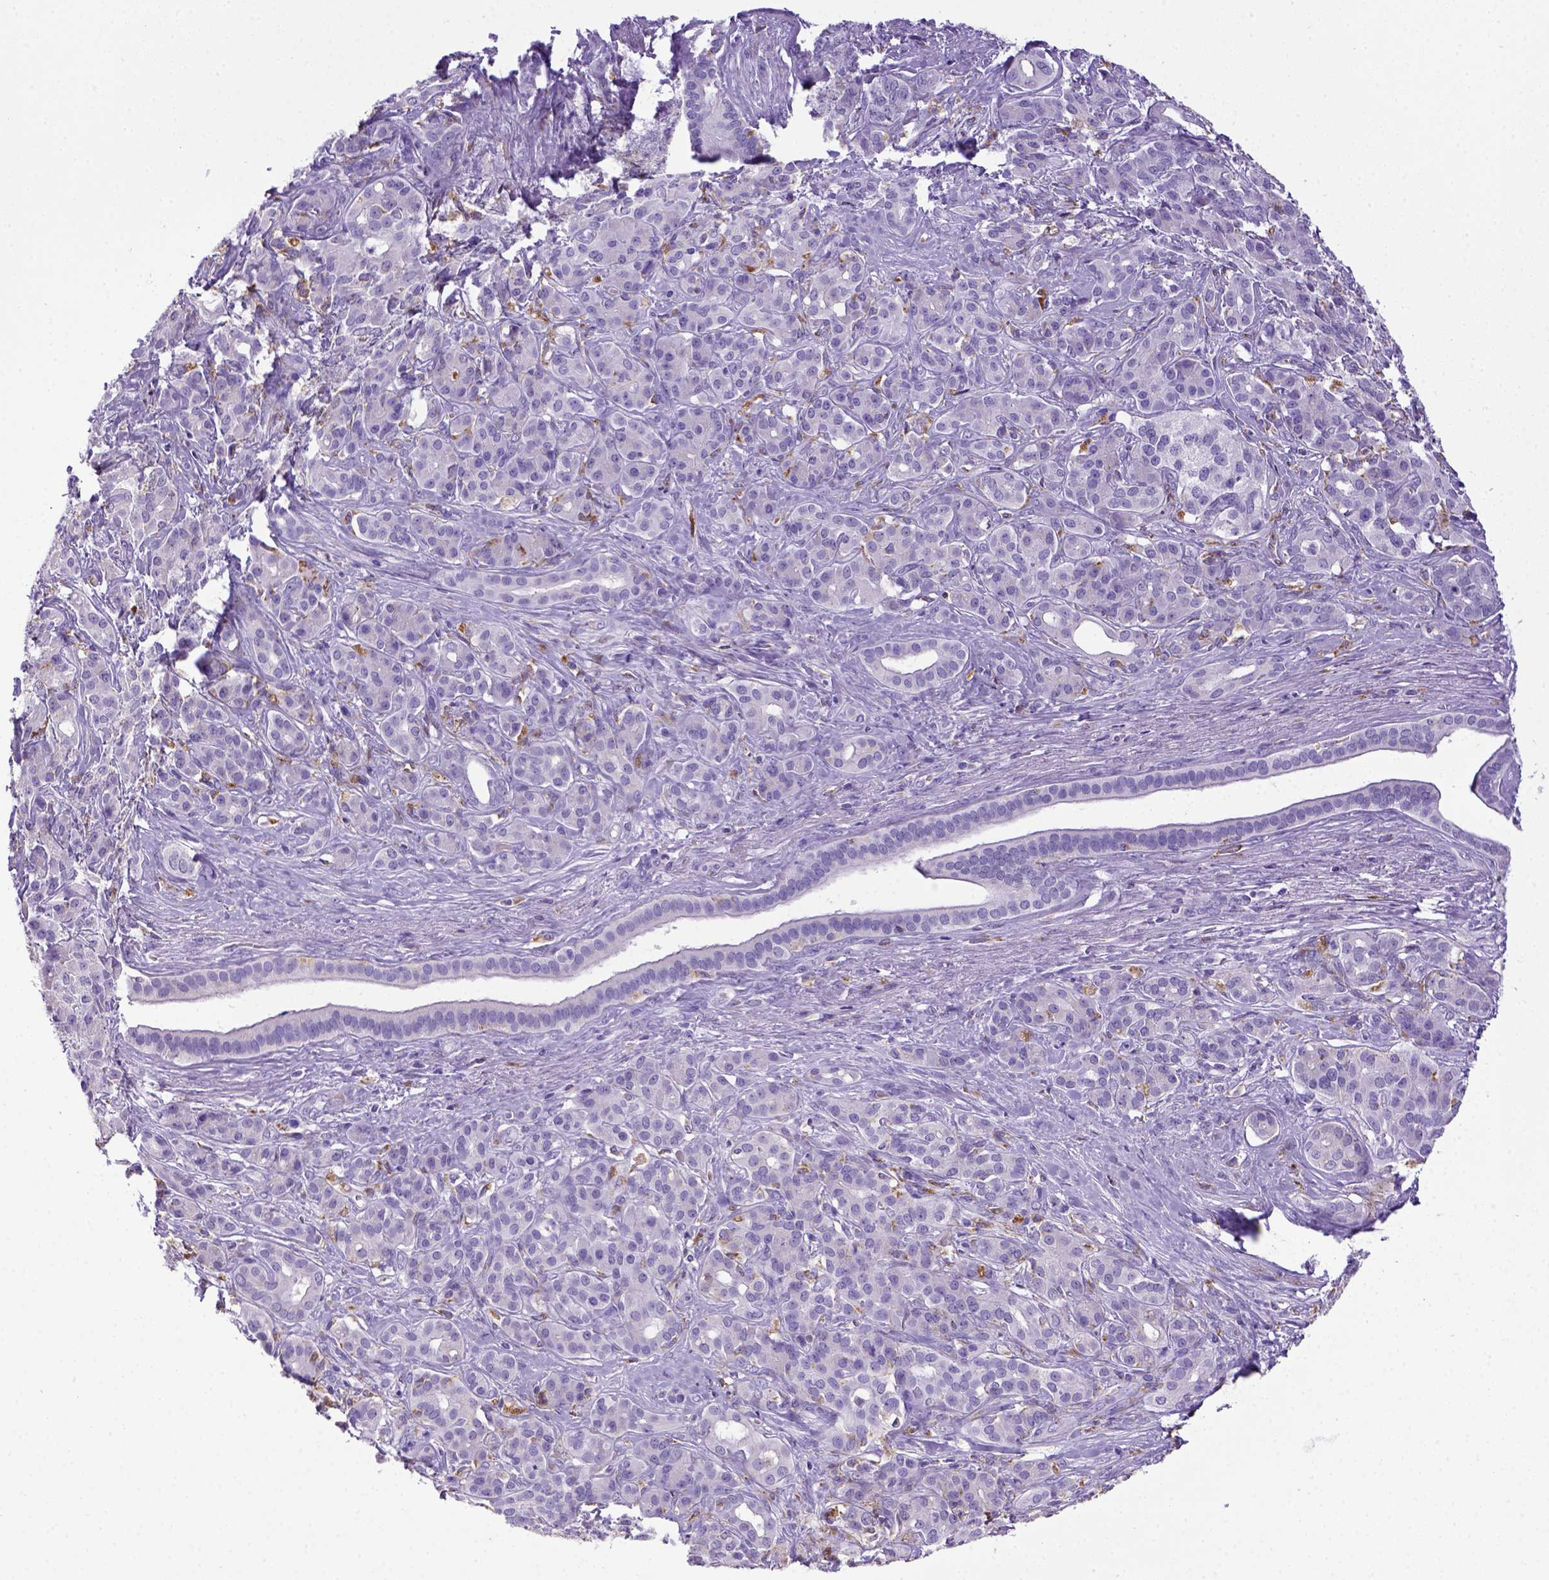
{"staining": {"intensity": "negative", "quantity": "none", "location": "none"}, "tissue": "pancreatic cancer", "cell_type": "Tumor cells", "image_type": "cancer", "snomed": [{"axis": "morphology", "description": "Normal tissue, NOS"}, {"axis": "morphology", "description": "Inflammation, NOS"}, {"axis": "morphology", "description": "Adenocarcinoma, NOS"}, {"axis": "topography", "description": "Pancreas"}], "caption": "This micrograph is of pancreatic adenocarcinoma stained with IHC to label a protein in brown with the nuclei are counter-stained blue. There is no positivity in tumor cells.", "gene": "CD68", "patient": {"sex": "male", "age": 57}}